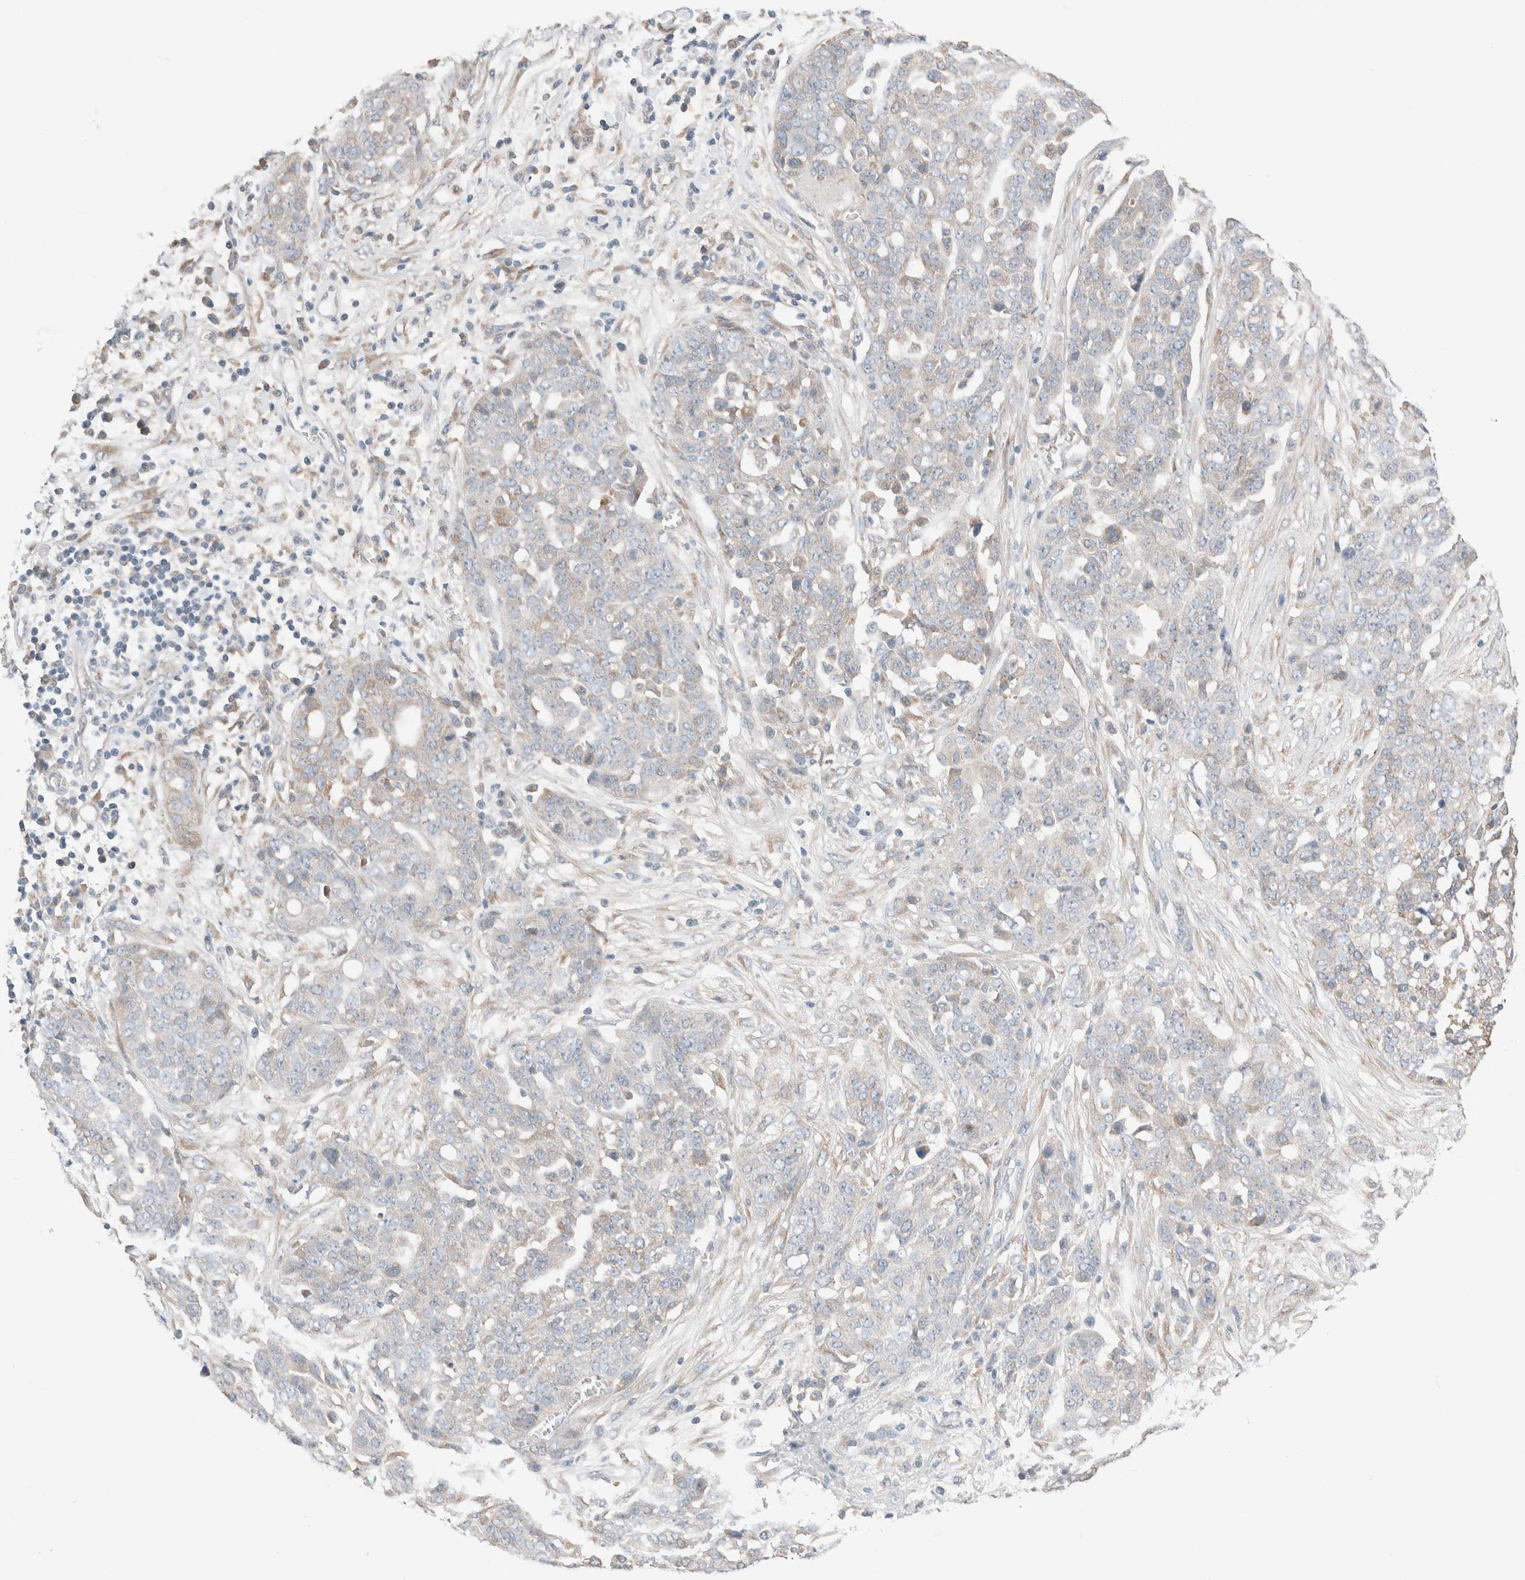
{"staining": {"intensity": "weak", "quantity": "<25%", "location": "cytoplasmic/membranous"}, "tissue": "ovarian cancer", "cell_type": "Tumor cells", "image_type": "cancer", "snomed": [{"axis": "morphology", "description": "Cystadenocarcinoma, serous, NOS"}, {"axis": "topography", "description": "Soft tissue"}, {"axis": "topography", "description": "Ovary"}], "caption": "Tumor cells show no significant protein positivity in ovarian cancer (serous cystadenocarcinoma).", "gene": "PCM1", "patient": {"sex": "female", "age": 57}}